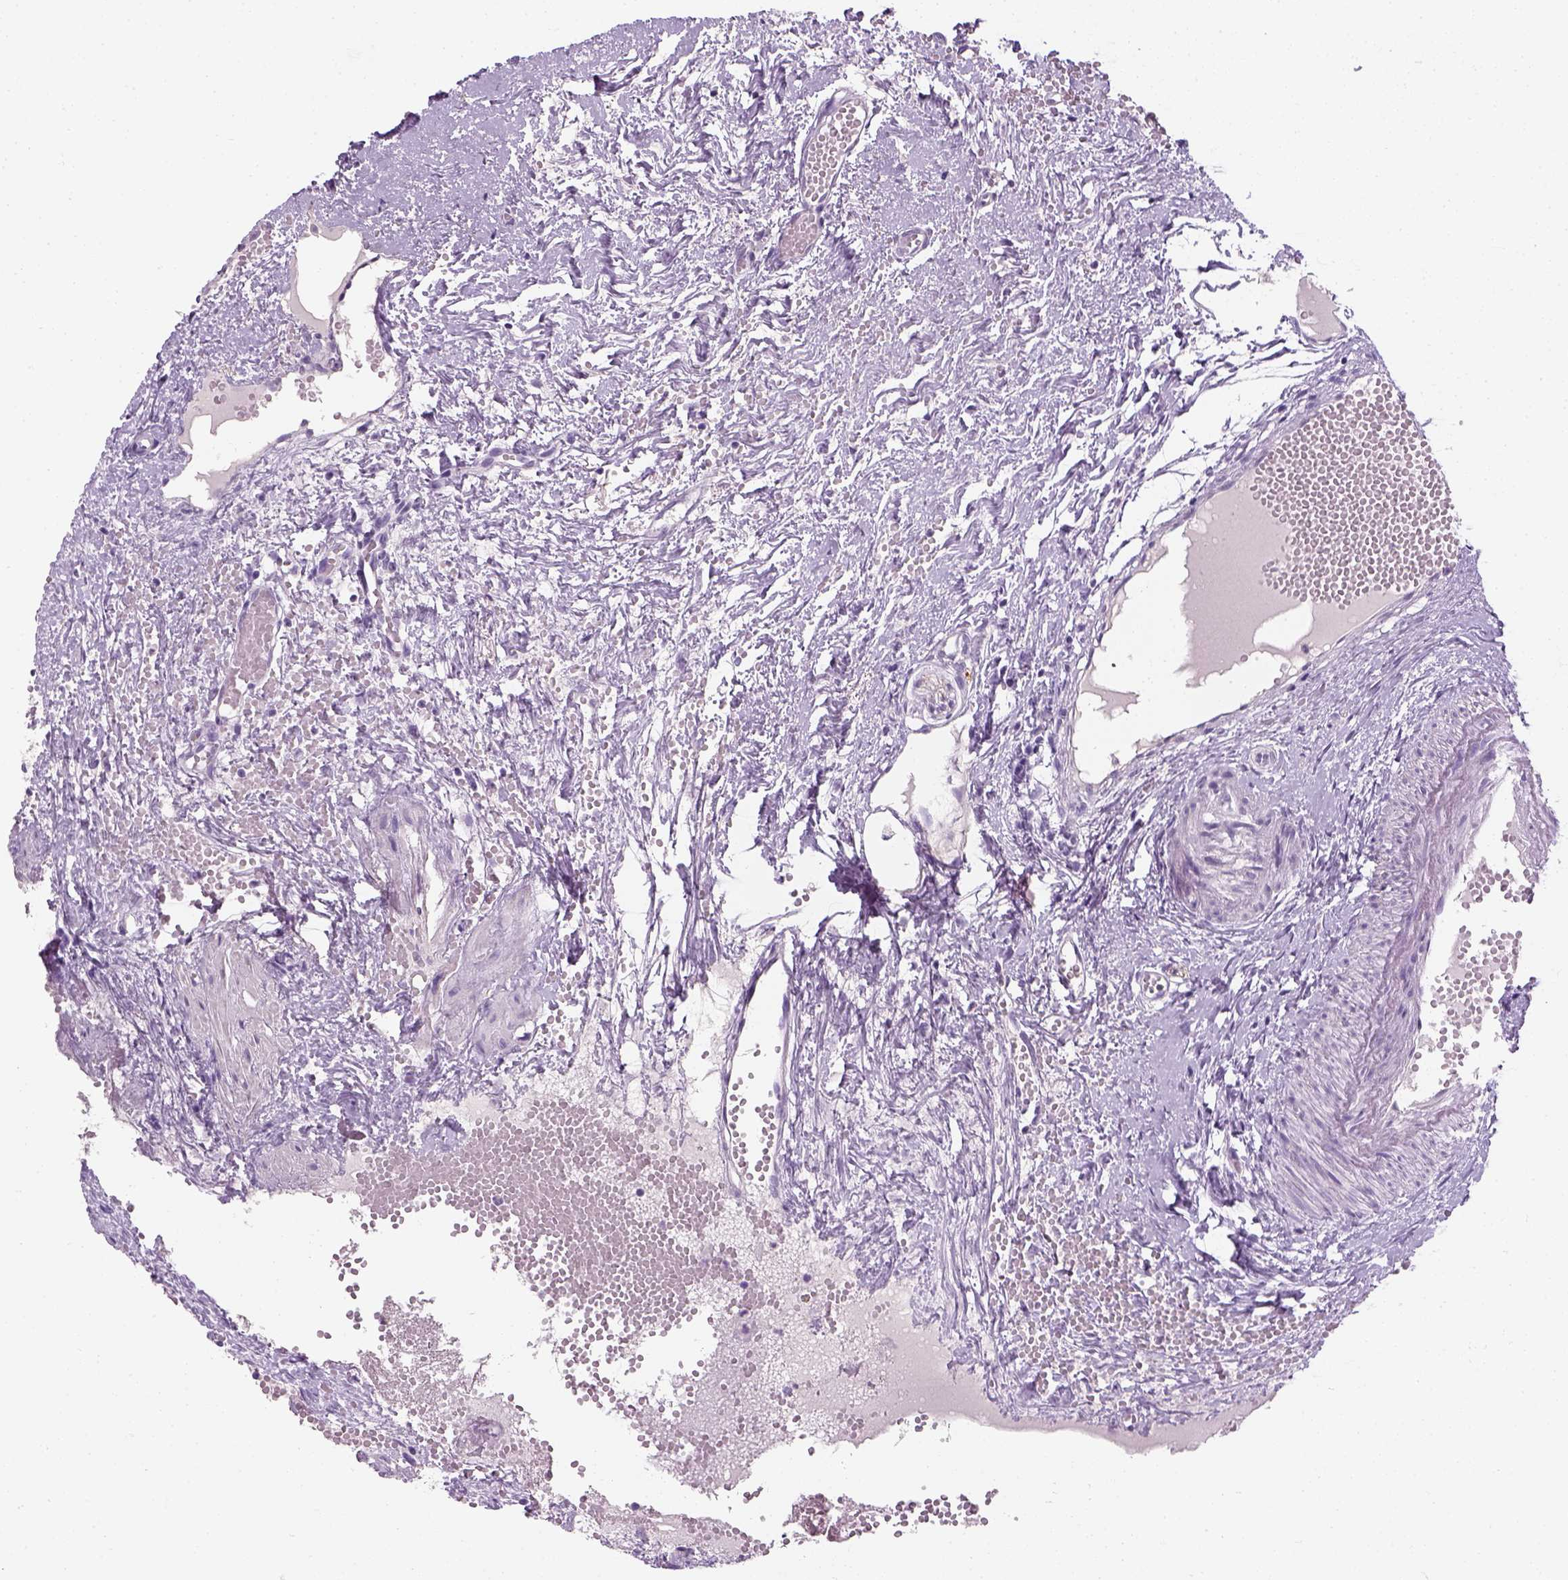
{"staining": {"intensity": "negative", "quantity": "none", "location": "none"}, "tissue": "ovary", "cell_type": "Ovarian stroma cells", "image_type": "normal", "snomed": [{"axis": "morphology", "description": "Normal tissue, NOS"}, {"axis": "topography", "description": "Ovary"}], "caption": "Immunohistochemical staining of benign human ovary reveals no significant positivity in ovarian stroma cells.", "gene": "TH", "patient": {"sex": "female", "age": 46}}